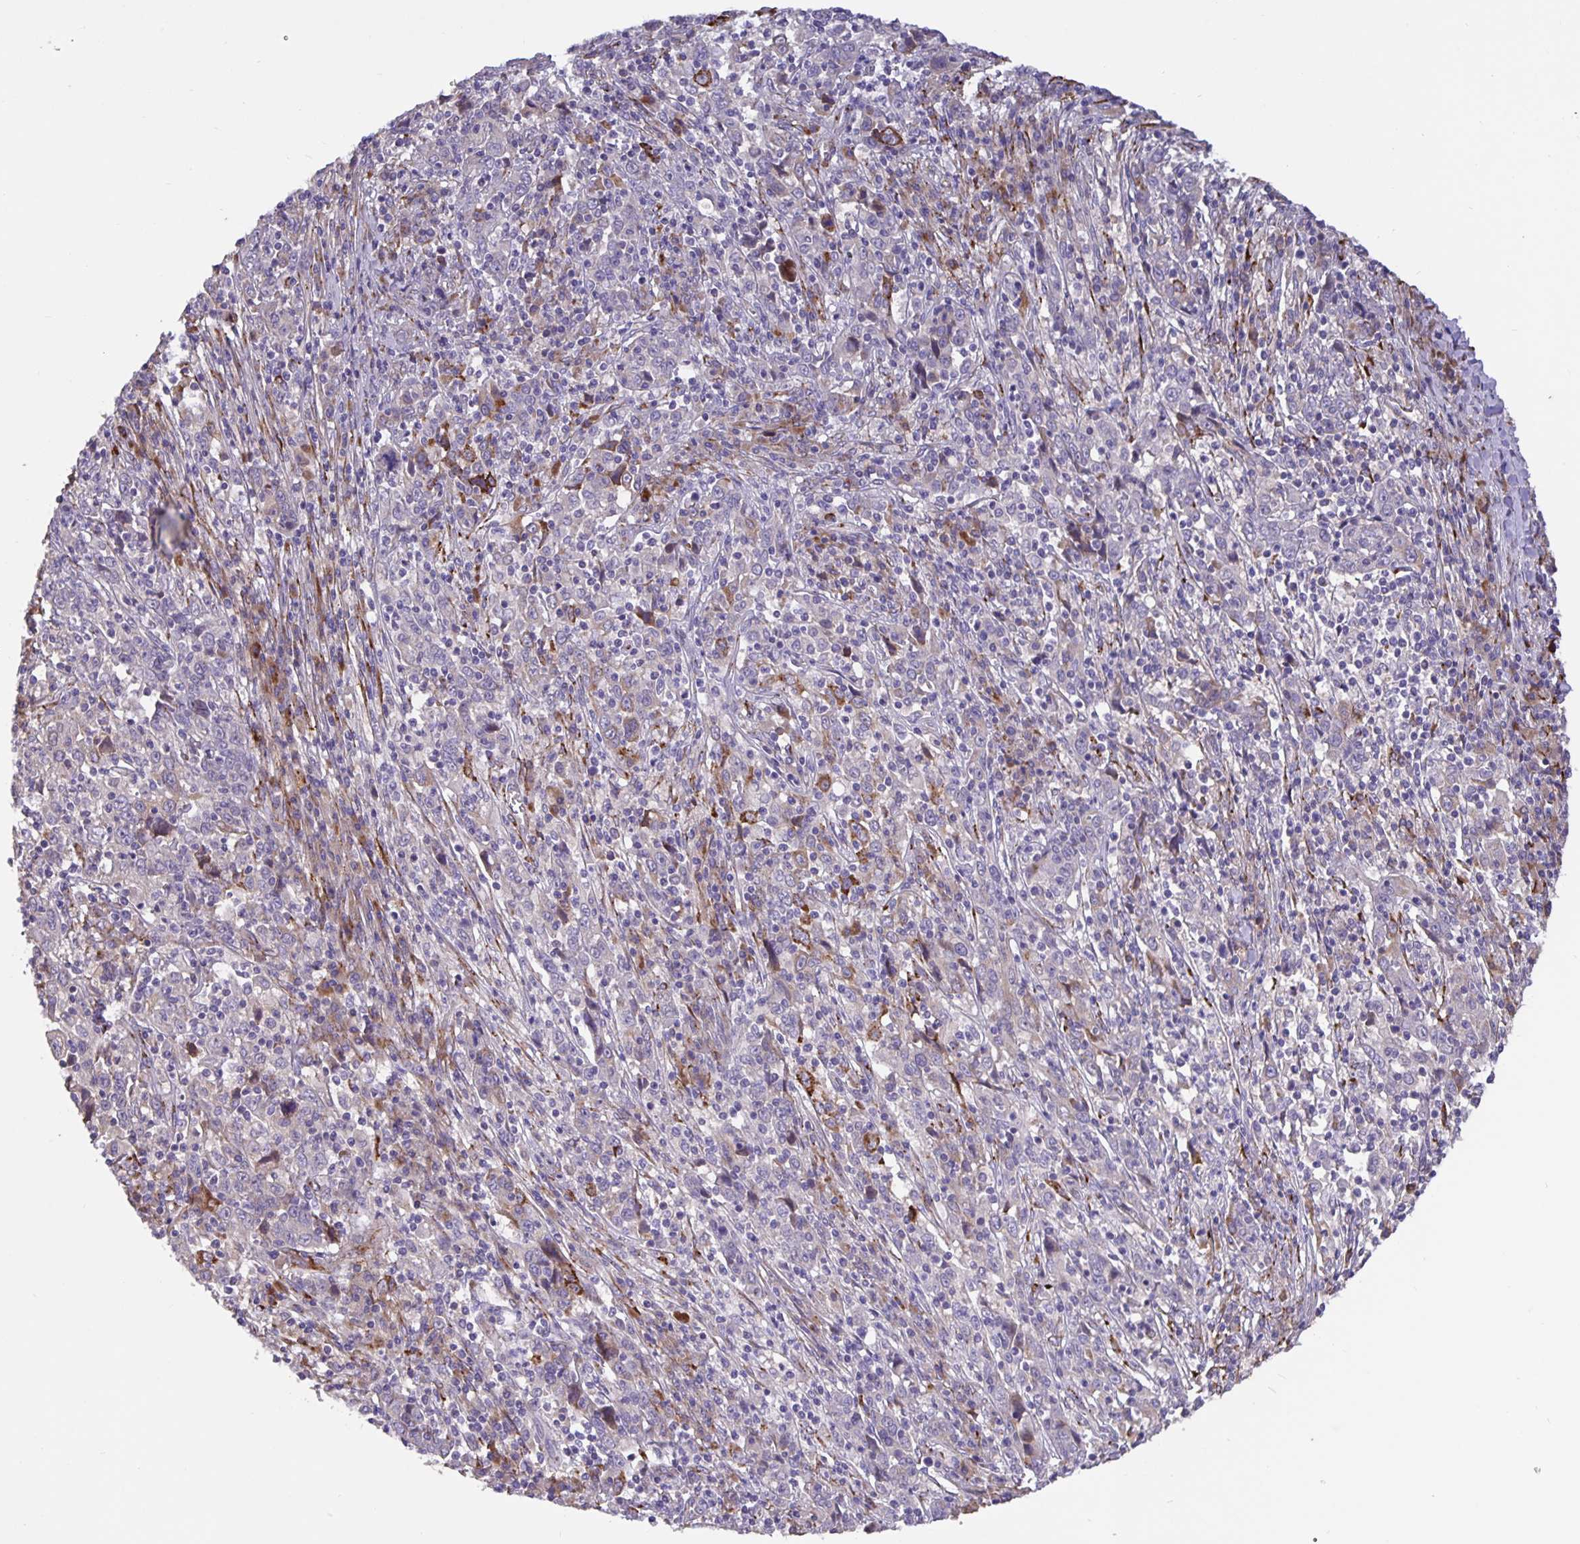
{"staining": {"intensity": "moderate", "quantity": "<25%", "location": "cytoplasmic/membranous"}, "tissue": "cervical cancer", "cell_type": "Tumor cells", "image_type": "cancer", "snomed": [{"axis": "morphology", "description": "Squamous cell carcinoma, NOS"}, {"axis": "topography", "description": "Cervix"}], "caption": "Human cervical cancer (squamous cell carcinoma) stained for a protein (brown) demonstrates moderate cytoplasmic/membranous positive staining in about <25% of tumor cells.", "gene": "EML6", "patient": {"sex": "female", "age": 46}}